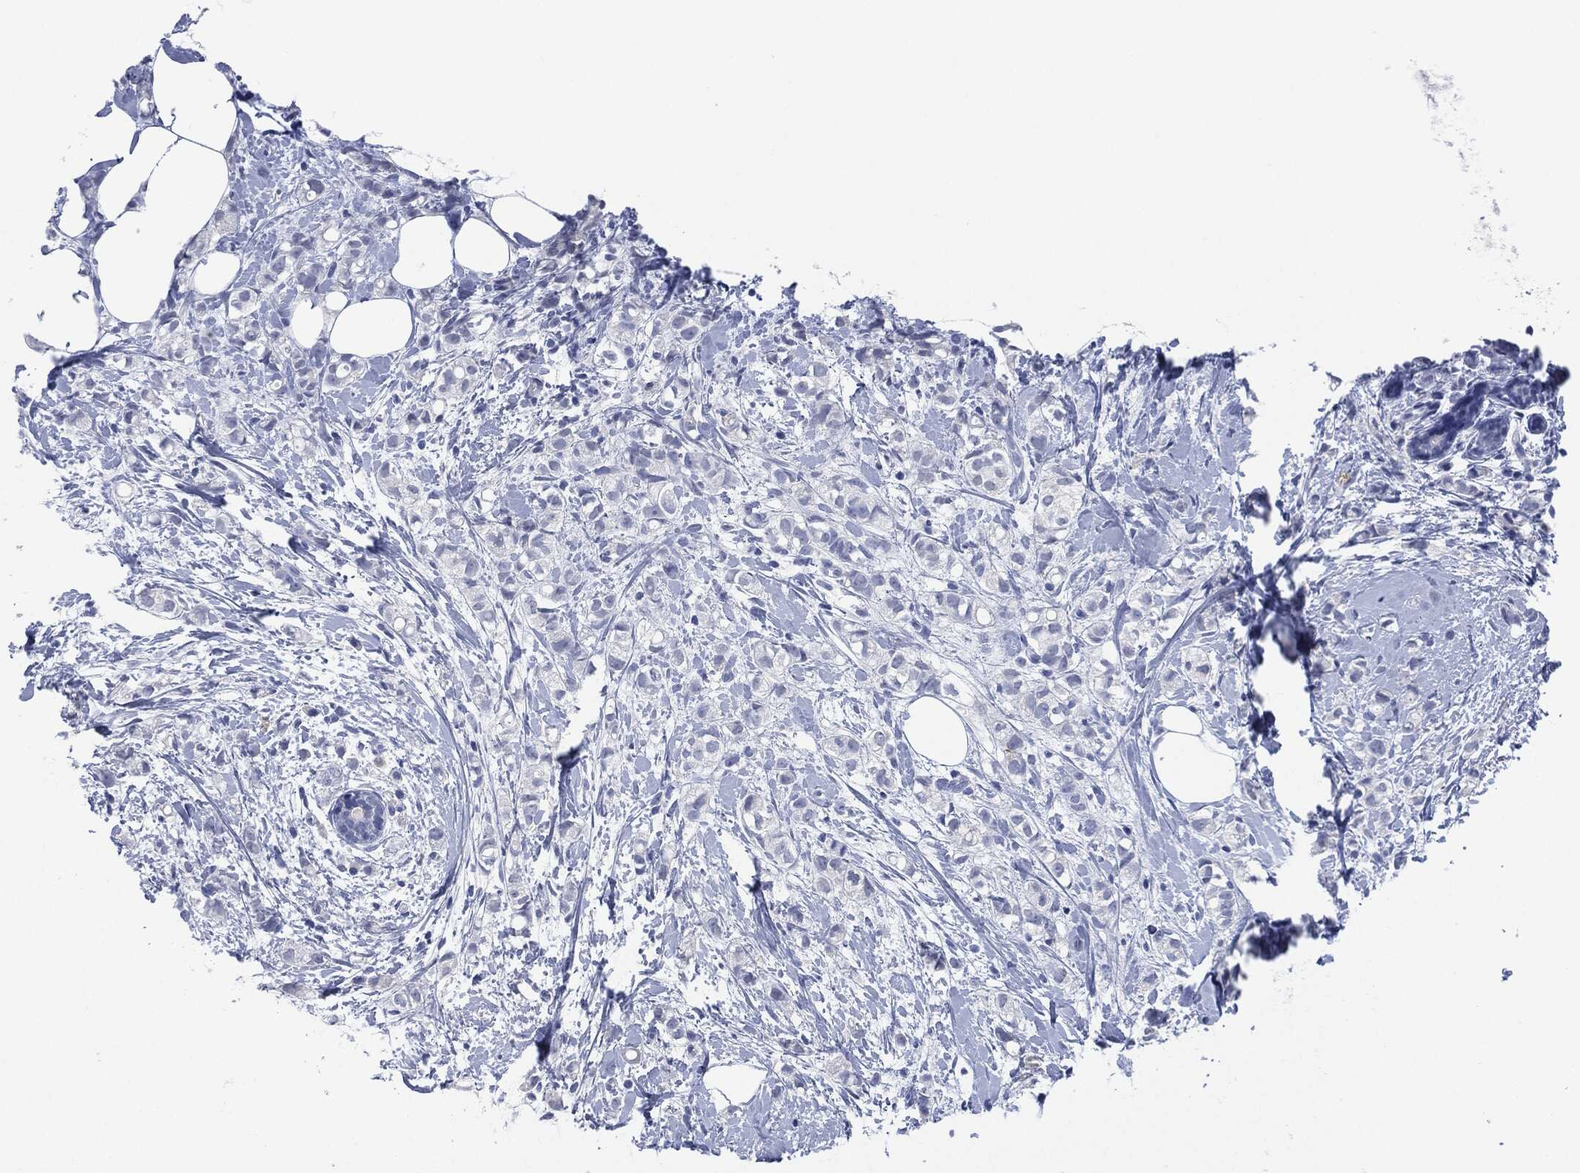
{"staining": {"intensity": "negative", "quantity": "none", "location": "none"}, "tissue": "breast cancer", "cell_type": "Tumor cells", "image_type": "cancer", "snomed": [{"axis": "morphology", "description": "Normal tissue, NOS"}, {"axis": "morphology", "description": "Duct carcinoma"}, {"axis": "topography", "description": "Breast"}], "caption": "A high-resolution histopathology image shows immunohistochemistry (IHC) staining of breast cancer (intraductal carcinoma), which displays no significant staining in tumor cells.", "gene": "MUC16", "patient": {"sex": "female", "age": 44}}